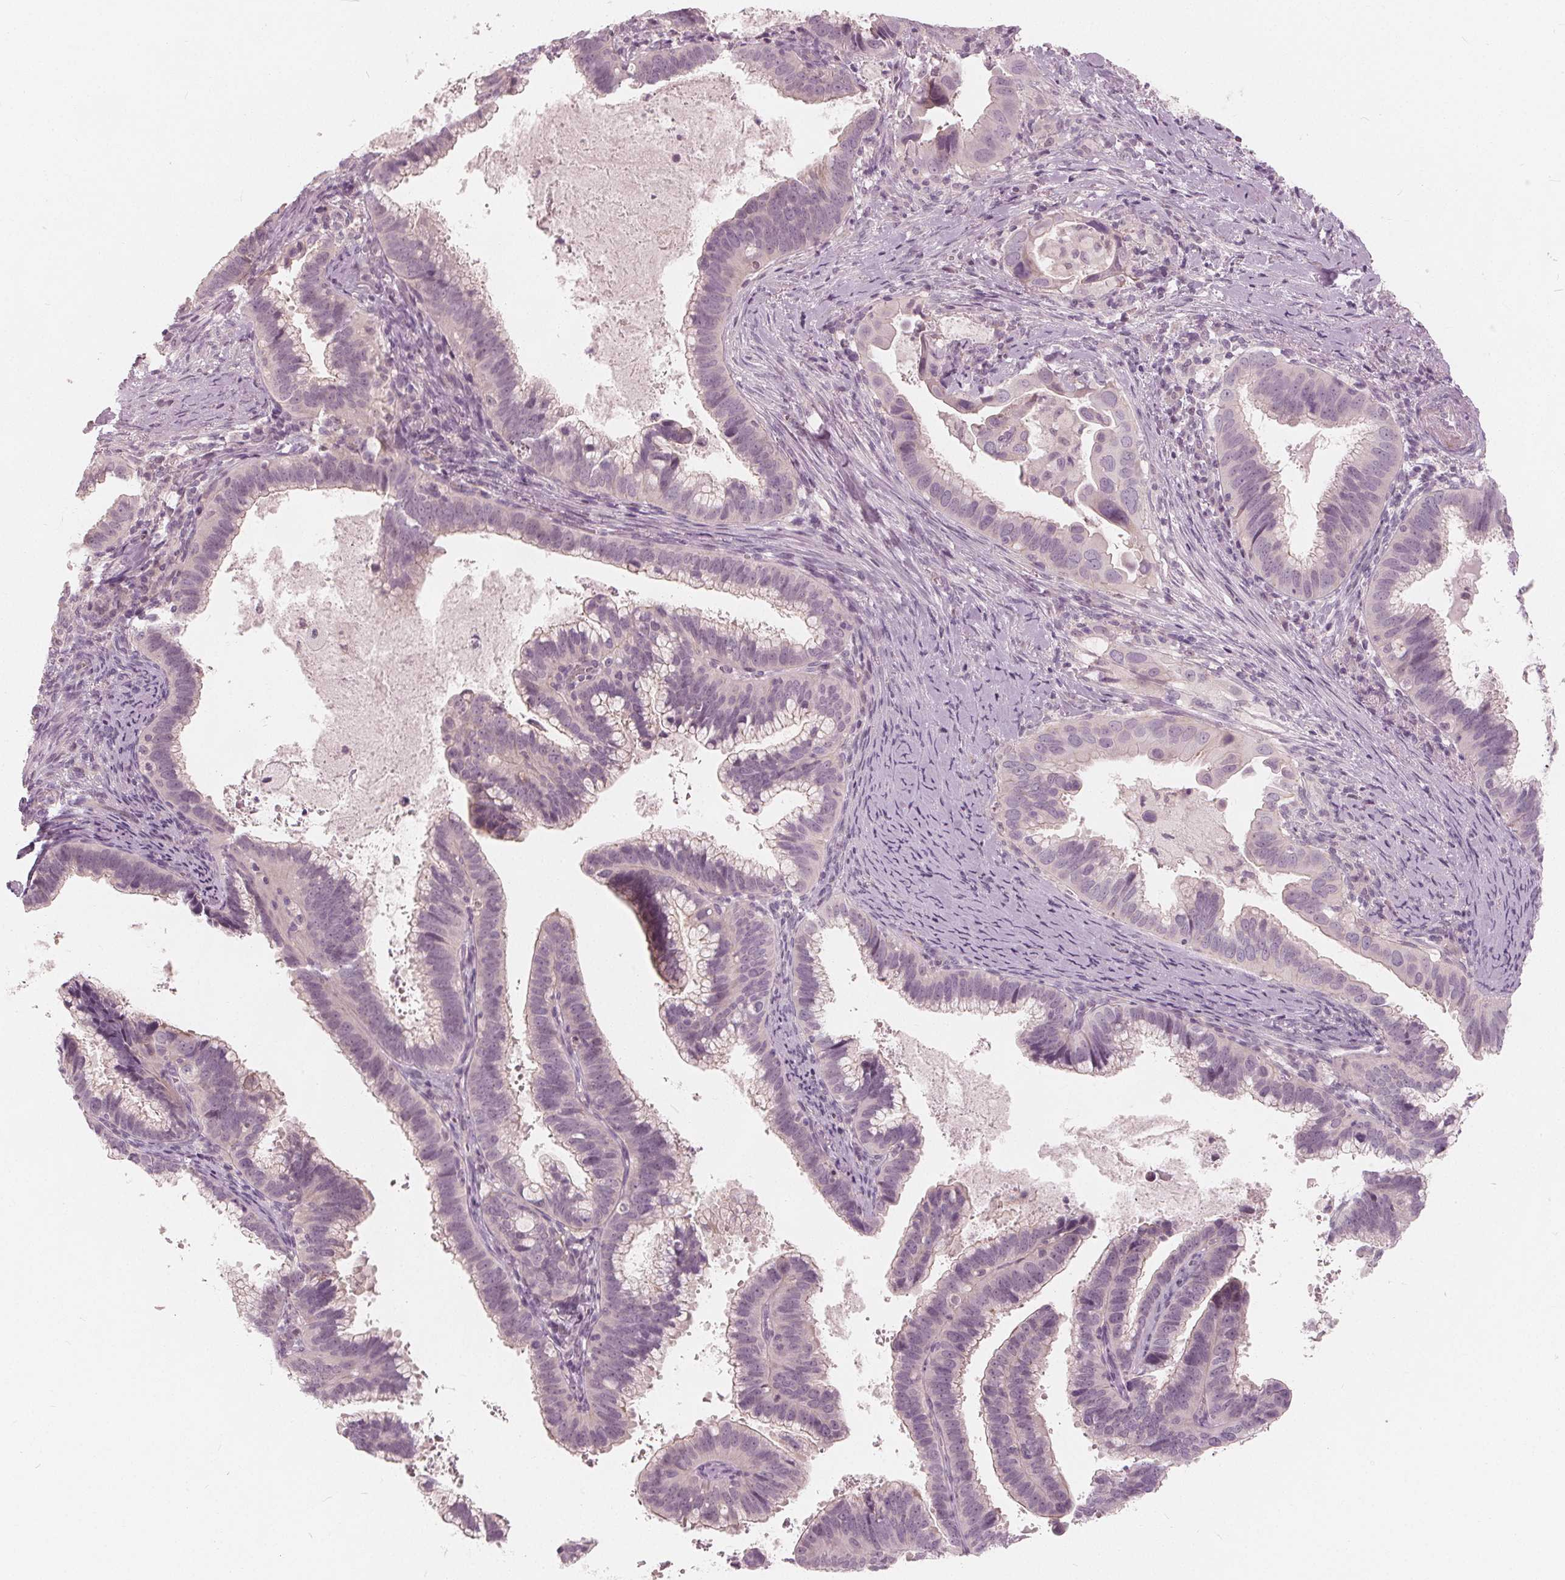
{"staining": {"intensity": "negative", "quantity": "none", "location": "none"}, "tissue": "cervical cancer", "cell_type": "Tumor cells", "image_type": "cancer", "snomed": [{"axis": "morphology", "description": "Adenocarcinoma, NOS"}, {"axis": "topography", "description": "Cervix"}], "caption": "Photomicrograph shows no protein positivity in tumor cells of cervical cancer (adenocarcinoma) tissue.", "gene": "SAT2", "patient": {"sex": "female", "age": 61}}